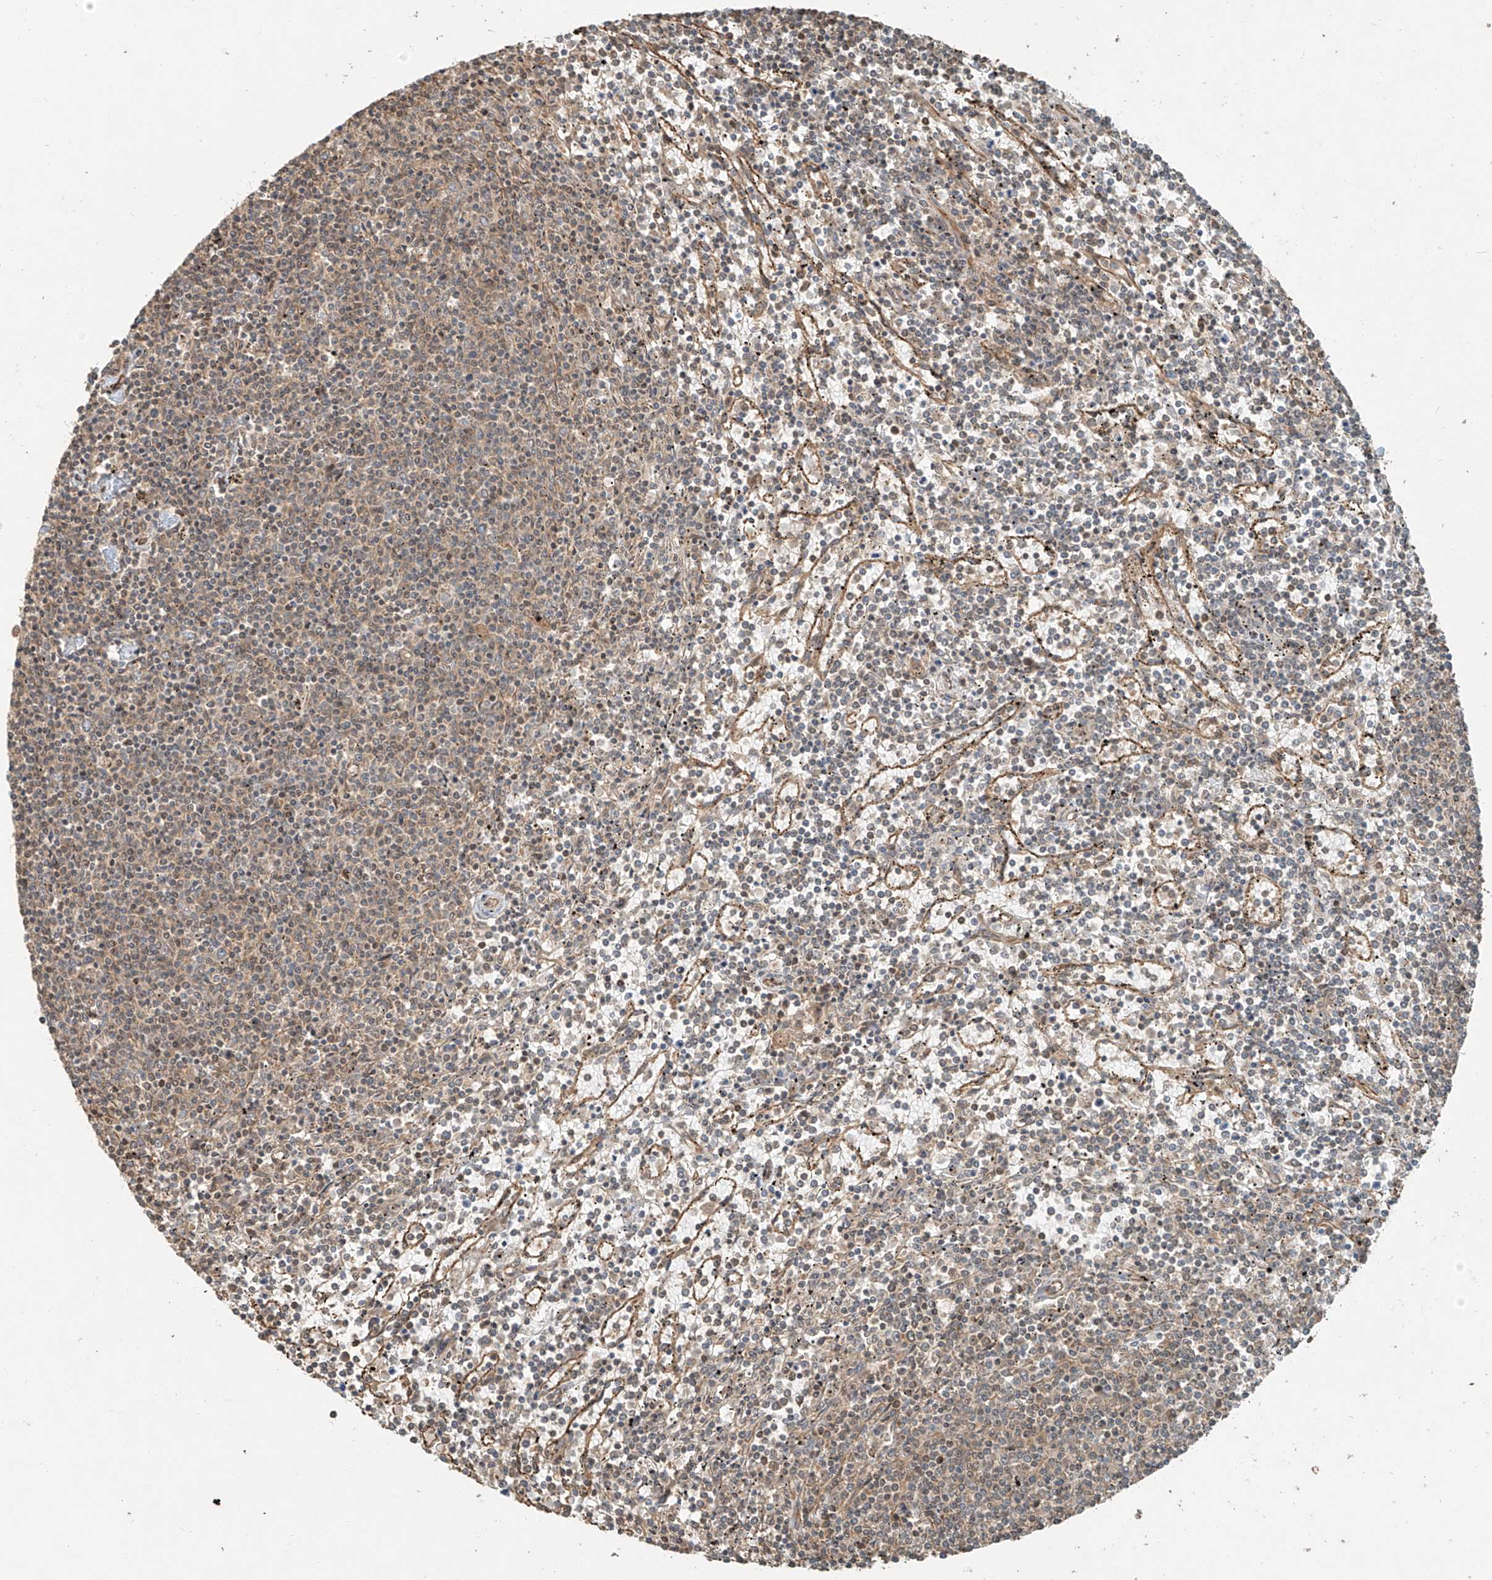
{"staining": {"intensity": "weak", "quantity": "25%-75%", "location": "cytoplasmic/membranous"}, "tissue": "lymphoma", "cell_type": "Tumor cells", "image_type": "cancer", "snomed": [{"axis": "morphology", "description": "Malignant lymphoma, non-Hodgkin's type, Low grade"}, {"axis": "topography", "description": "Spleen"}], "caption": "A histopathology image showing weak cytoplasmic/membranous staining in about 25%-75% of tumor cells in lymphoma, as visualized by brown immunohistochemical staining.", "gene": "ANKZF1", "patient": {"sex": "female", "age": 50}}